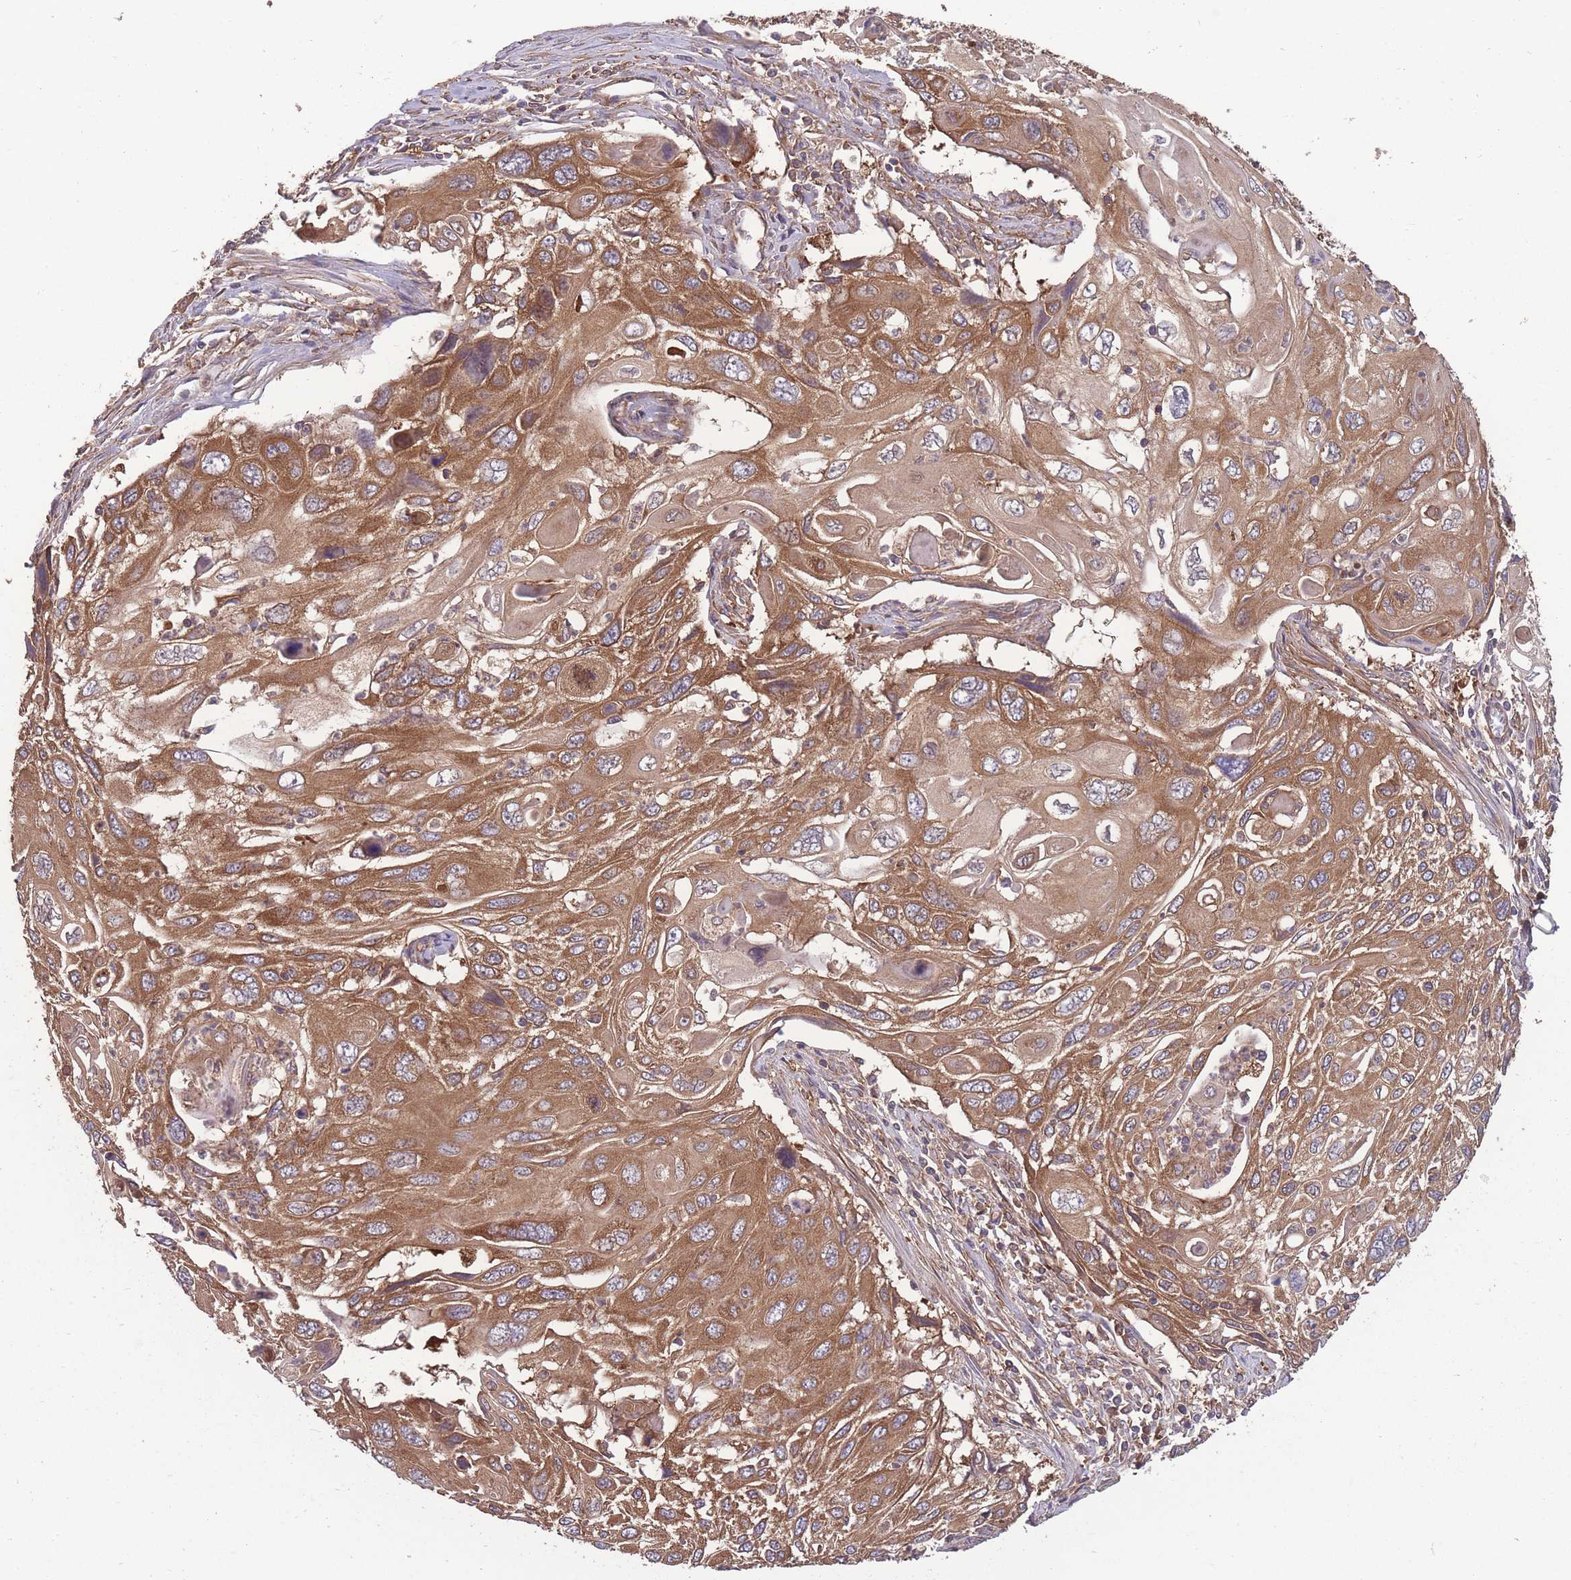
{"staining": {"intensity": "moderate", "quantity": ">75%", "location": "cytoplasmic/membranous"}, "tissue": "cervical cancer", "cell_type": "Tumor cells", "image_type": "cancer", "snomed": [{"axis": "morphology", "description": "Squamous cell carcinoma, NOS"}, {"axis": "topography", "description": "Cervix"}], "caption": "Cervical squamous cell carcinoma stained with immunohistochemistry (IHC) shows moderate cytoplasmic/membranous staining in about >75% of tumor cells. (IHC, brightfield microscopy, high magnification).", "gene": "ZPR1", "patient": {"sex": "female", "age": 70}}